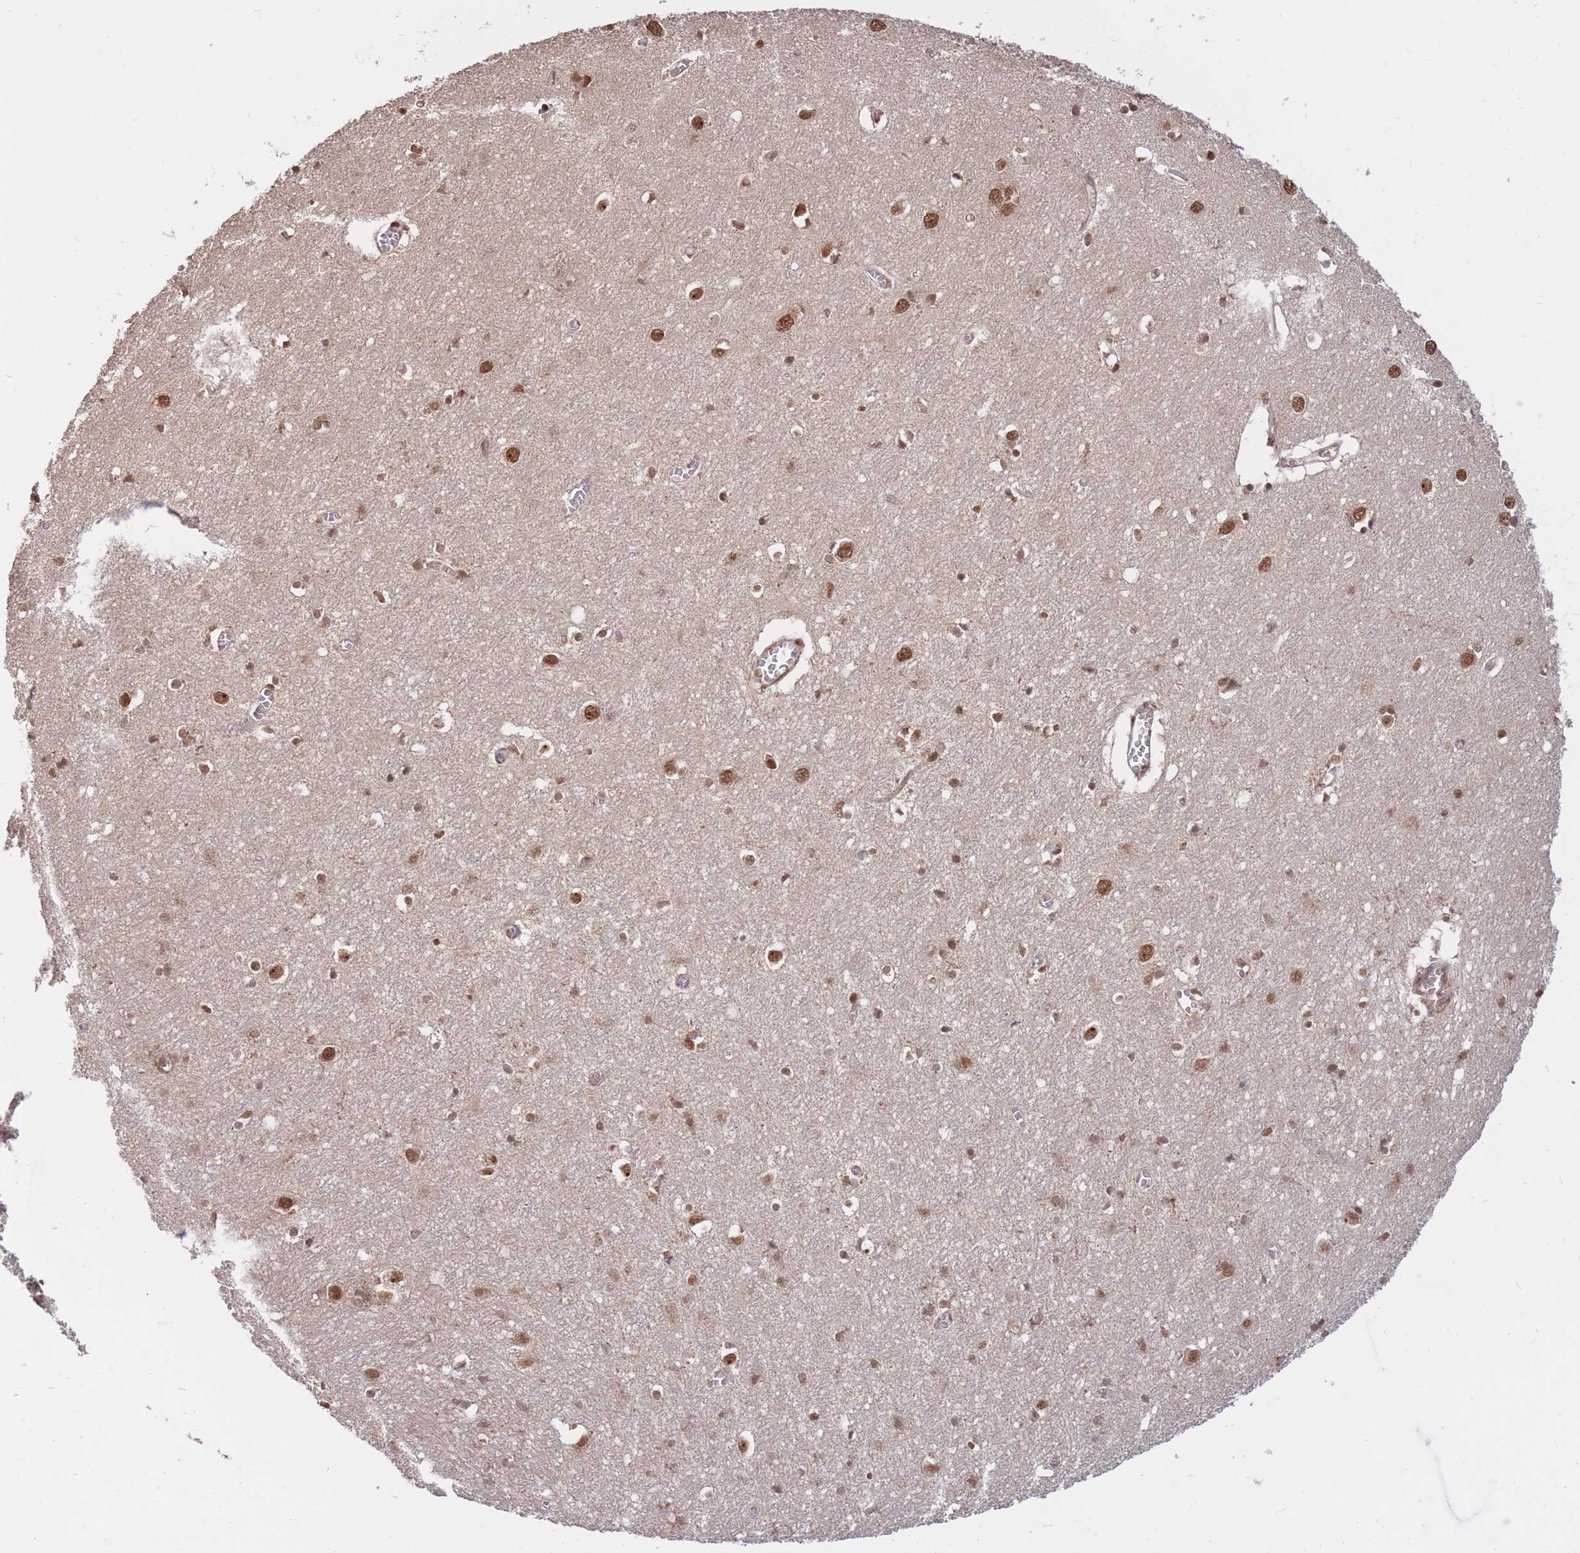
{"staining": {"intensity": "moderate", "quantity": ">75%", "location": "cytoplasmic/membranous,nuclear"}, "tissue": "cerebral cortex", "cell_type": "Endothelial cells", "image_type": "normal", "snomed": [{"axis": "morphology", "description": "Normal tissue, NOS"}, {"axis": "topography", "description": "Cerebral cortex"}], "caption": "Protein expression analysis of unremarkable human cerebral cortex reveals moderate cytoplasmic/membranous,nuclear expression in approximately >75% of endothelial cells.", "gene": "SRA1", "patient": {"sex": "female", "age": 64}}